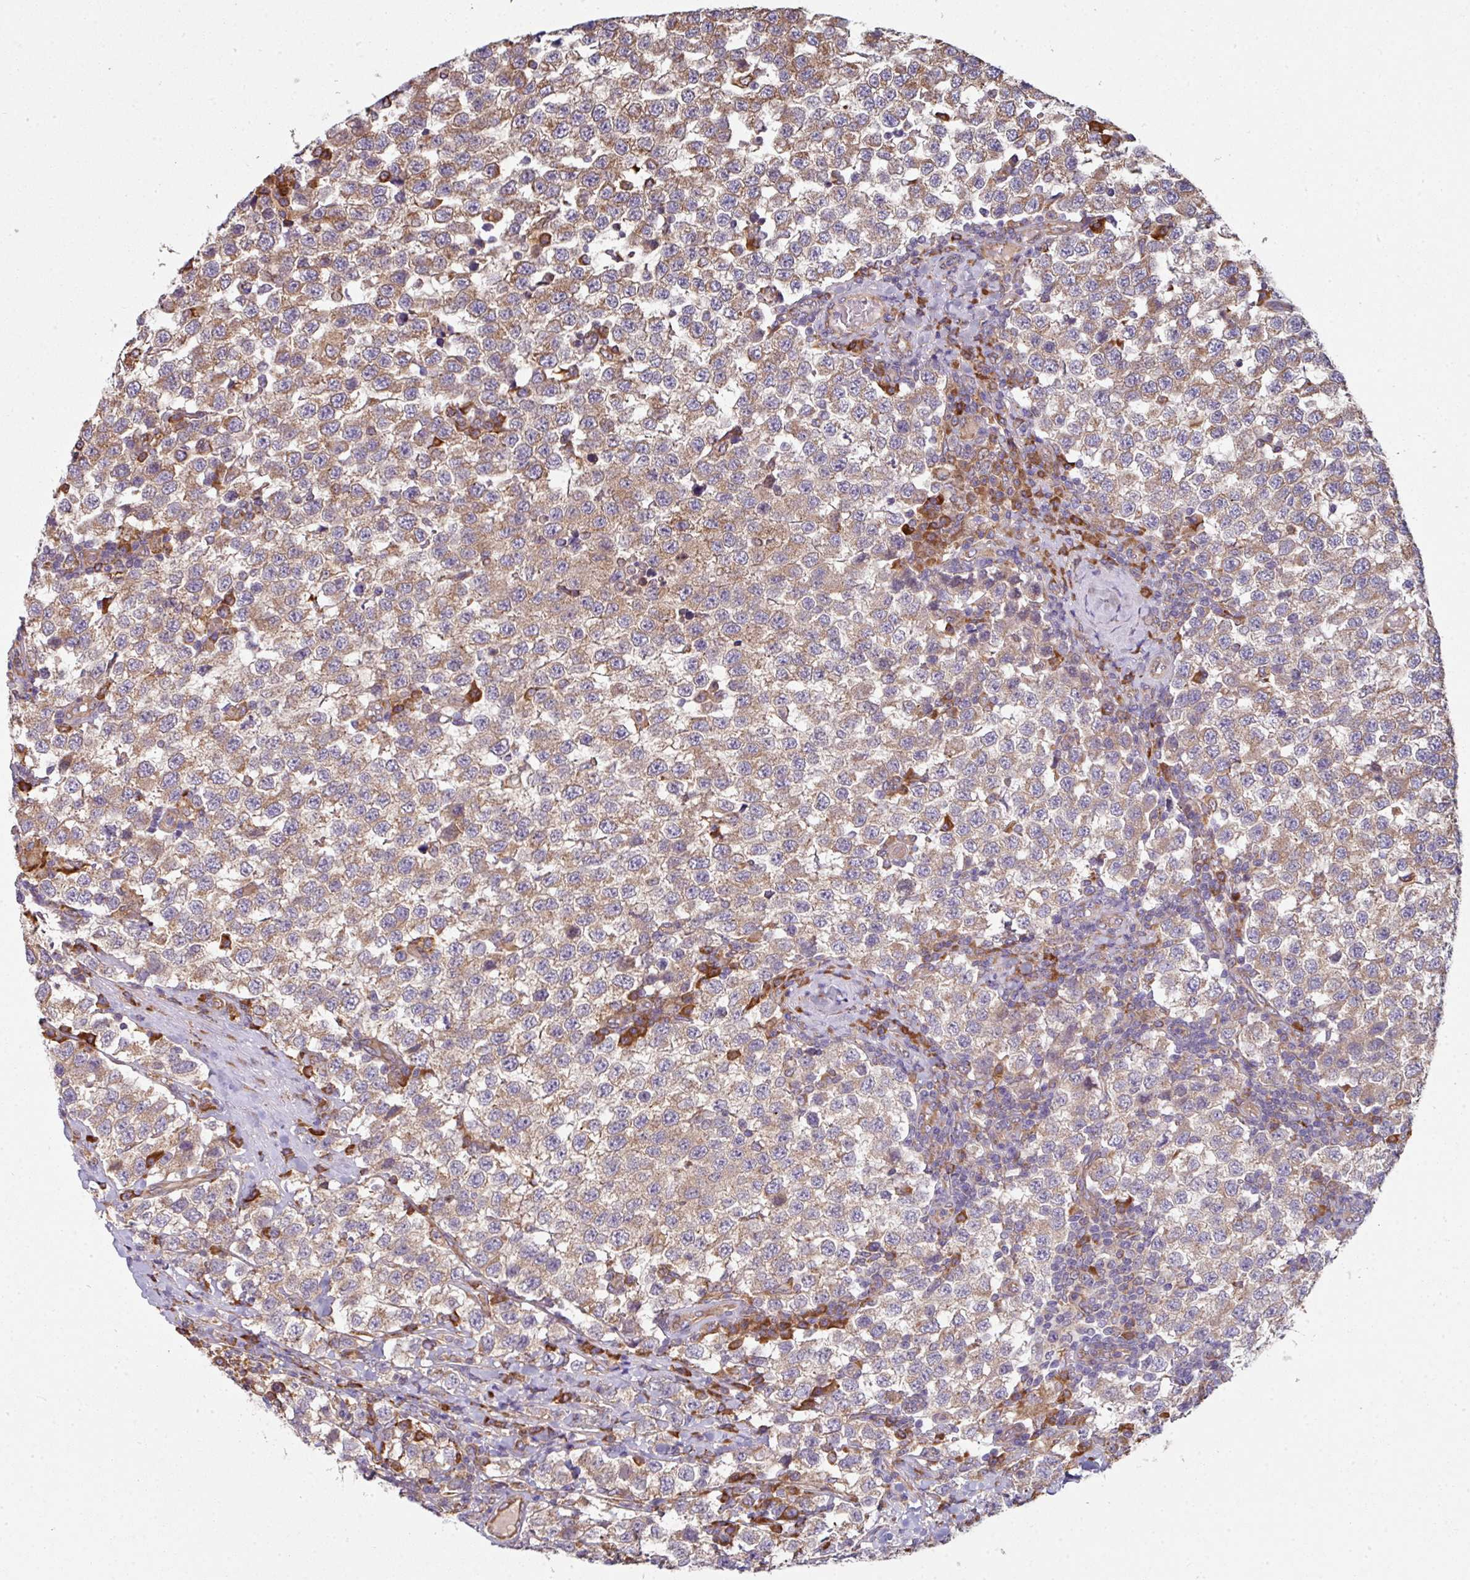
{"staining": {"intensity": "moderate", "quantity": "25%-75%", "location": "cytoplasmic/membranous"}, "tissue": "testis cancer", "cell_type": "Tumor cells", "image_type": "cancer", "snomed": [{"axis": "morphology", "description": "Seminoma, NOS"}, {"axis": "topography", "description": "Testis"}], "caption": "A micrograph showing moderate cytoplasmic/membranous expression in about 25%-75% of tumor cells in testis cancer, as visualized by brown immunohistochemical staining.", "gene": "FAT4", "patient": {"sex": "male", "age": 34}}